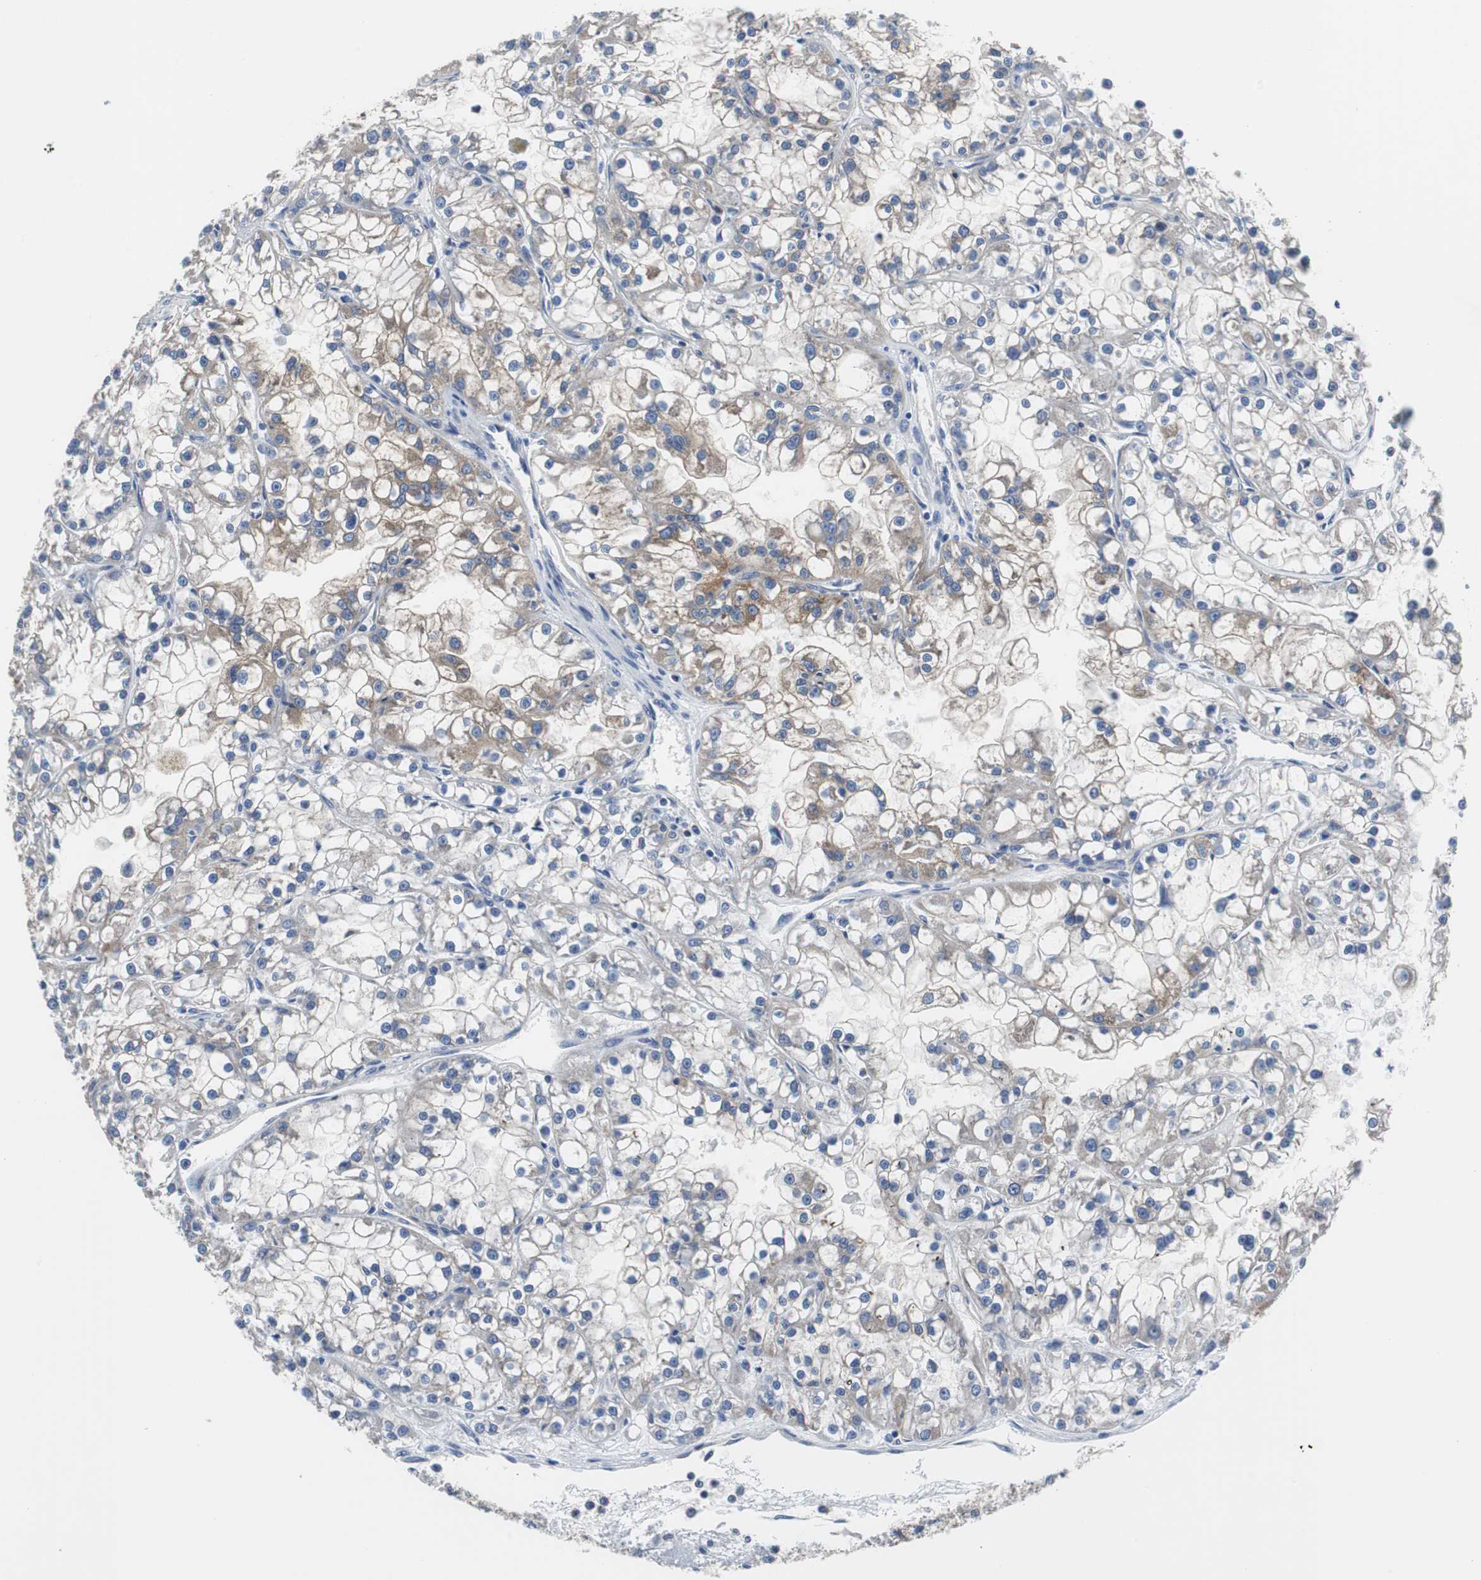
{"staining": {"intensity": "moderate", "quantity": "25%-75%", "location": "cytoplasmic/membranous"}, "tissue": "renal cancer", "cell_type": "Tumor cells", "image_type": "cancer", "snomed": [{"axis": "morphology", "description": "Adenocarcinoma, NOS"}, {"axis": "topography", "description": "Kidney"}], "caption": "Human renal adenocarcinoma stained with a brown dye demonstrates moderate cytoplasmic/membranous positive staining in about 25%-75% of tumor cells.", "gene": "BRAF", "patient": {"sex": "female", "age": 52}}